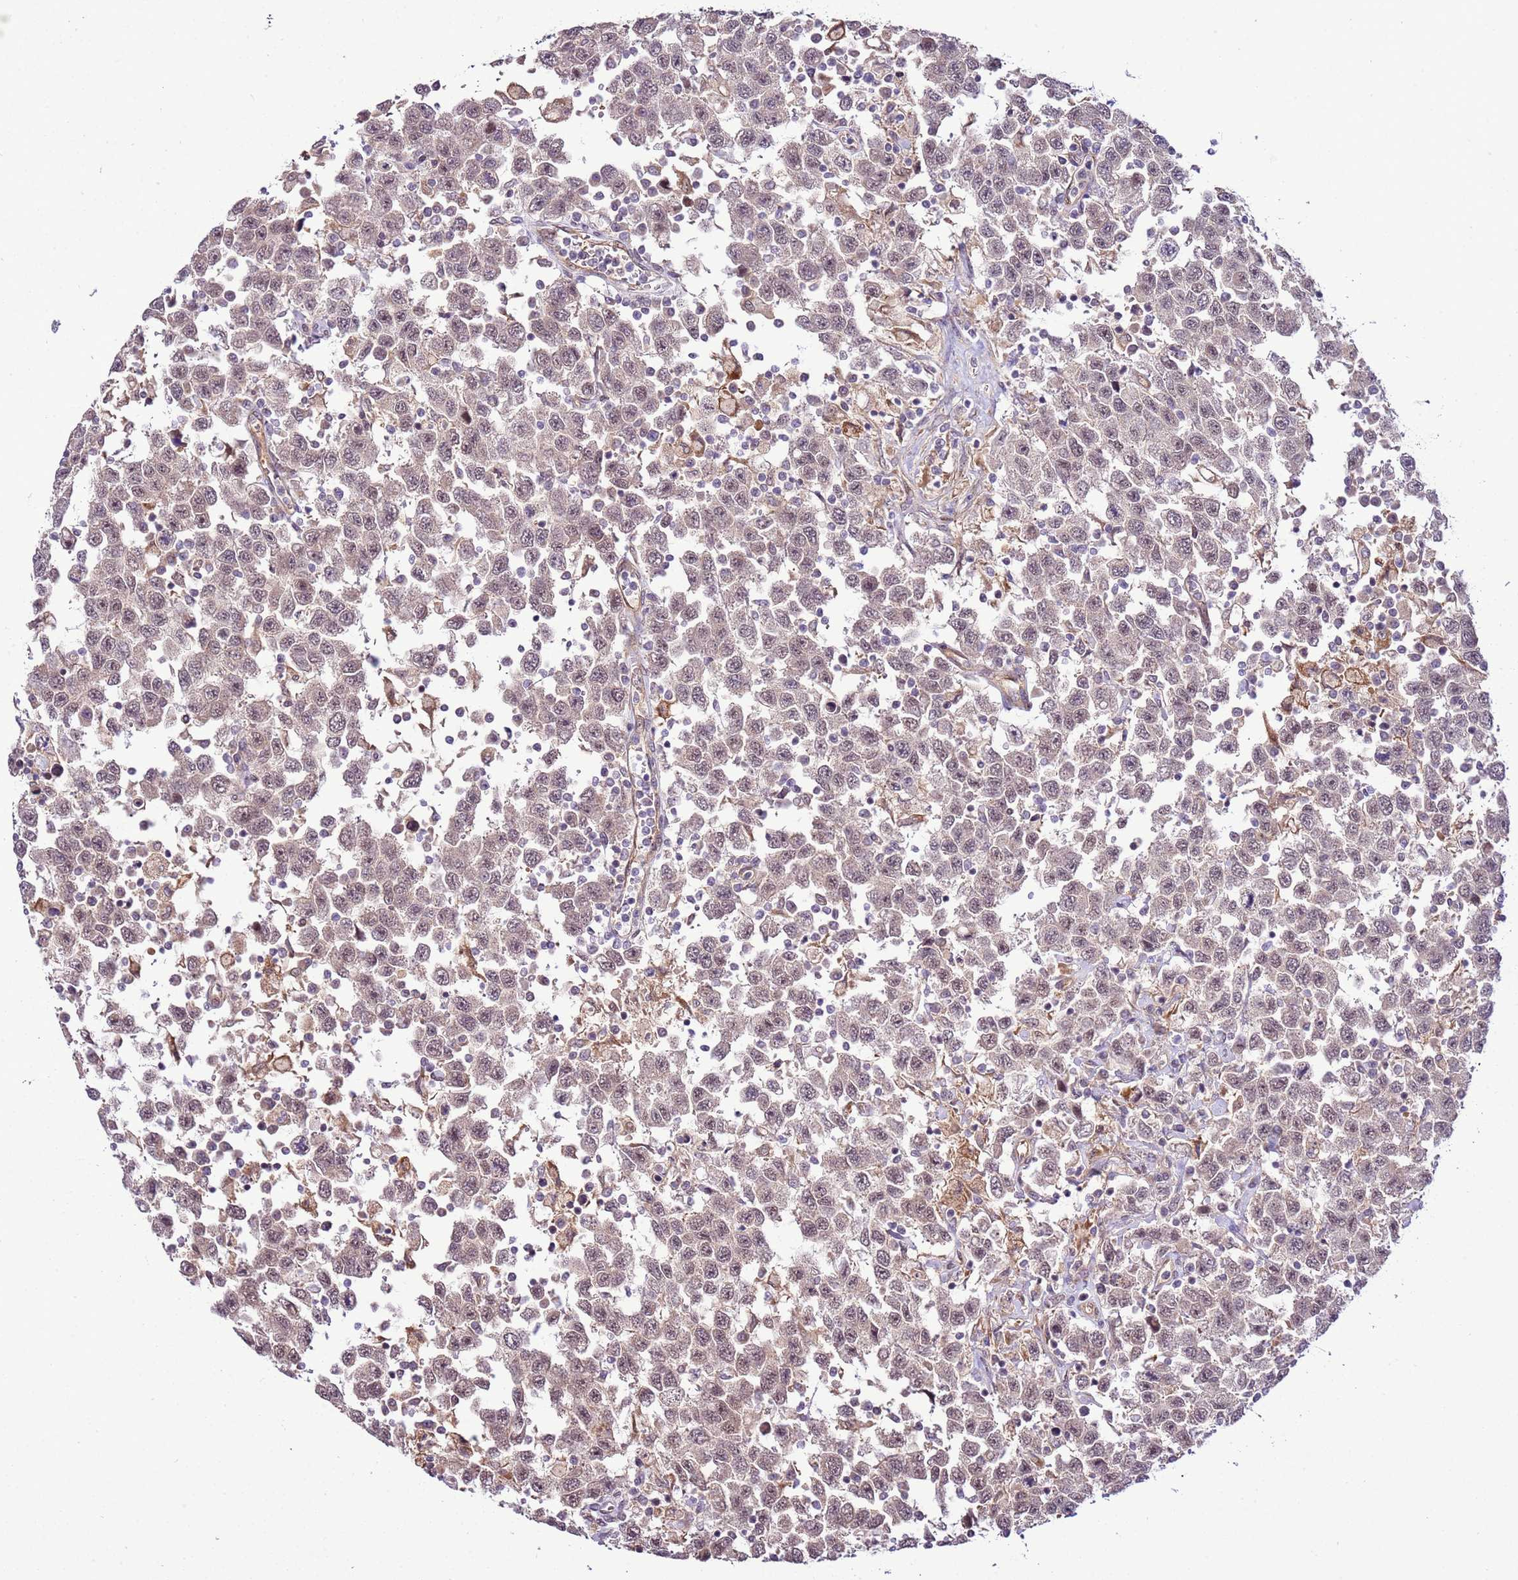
{"staining": {"intensity": "weak", "quantity": "25%-75%", "location": "nuclear"}, "tissue": "testis cancer", "cell_type": "Tumor cells", "image_type": "cancer", "snomed": [{"axis": "morphology", "description": "Seminoma, NOS"}, {"axis": "topography", "description": "Testis"}], "caption": "This is a micrograph of immunohistochemistry staining of testis seminoma, which shows weak expression in the nuclear of tumor cells.", "gene": "SCARA3", "patient": {"sex": "male", "age": 41}}